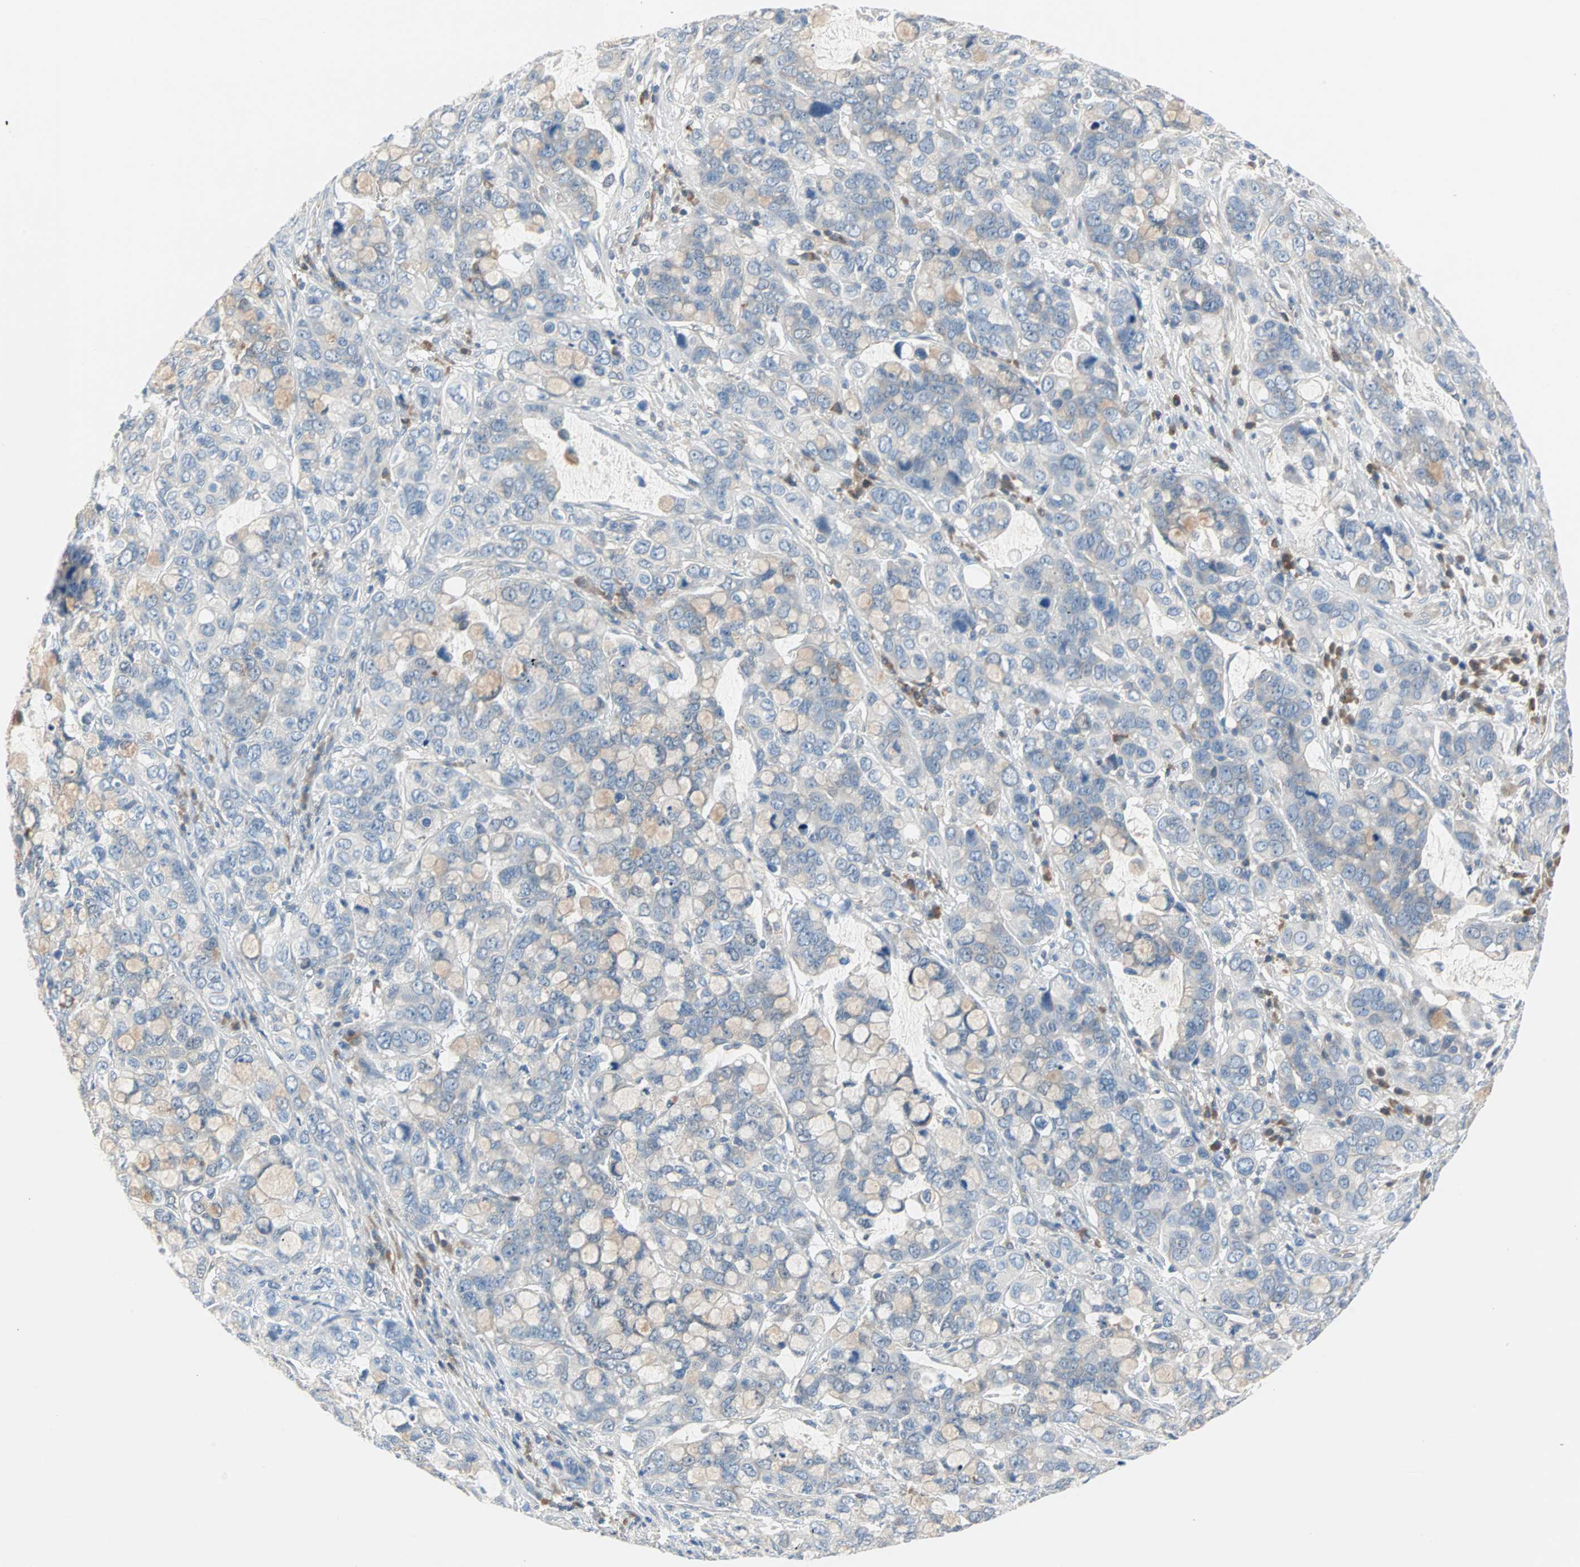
{"staining": {"intensity": "weak", "quantity": "25%-75%", "location": "cytoplasmic/membranous"}, "tissue": "stomach cancer", "cell_type": "Tumor cells", "image_type": "cancer", "snomed": [{"axis": "morphology", "description": "Adenocarcinoma, NOS"}, {"axis": "topography", "description": "Stomach, lower"}], "caption": "An IHC histopathology image of neoplastic tissue is shown. Protein staining in brown highlights weak cytoplasmic/membranous positivity in adenocarcinoma (stomach) within tumor cells.", "gene": "MPI", "patient": {"sex": "male", "age": 84}}